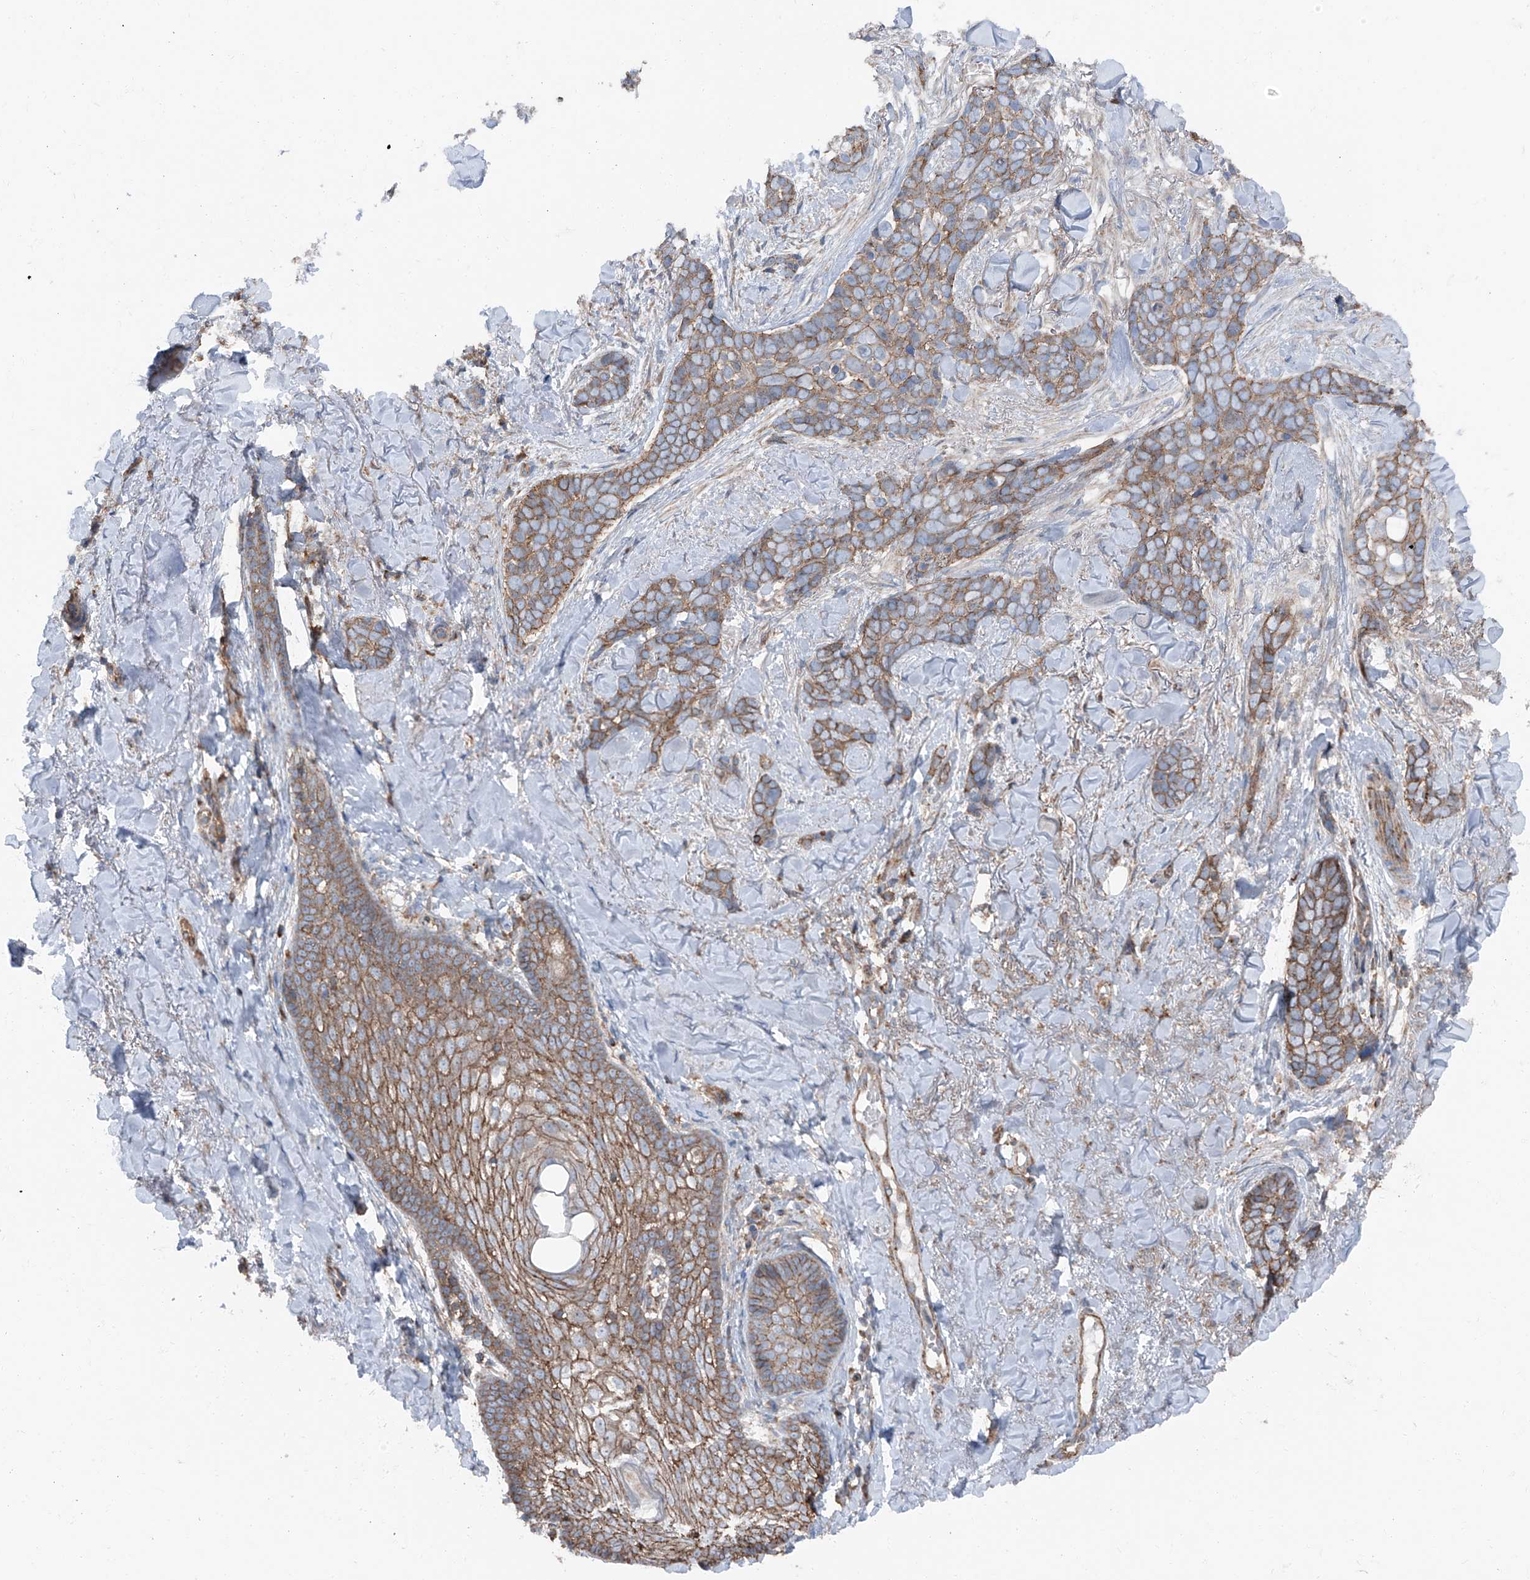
{"staining": {"intensity": "moderate", "quantity": ">75%", "location": "cytoplasmic/membranous"}, "tissue": "skin cancer", "cell_type": "Tumor cells", "image_type": "cancer", "snomed": [{"axis": "morphology", "description": "Basal cell carcinoma"}, {"axis": "topography", "description": "Skin"}], "caption": "A micrograph of human skin cancer stained for a protein demonstrates moderate cytoplasmic/membranous brown staining in tumor cells.", "gene": "GPR142", "patient": {"sex": "female", "age": 82}}